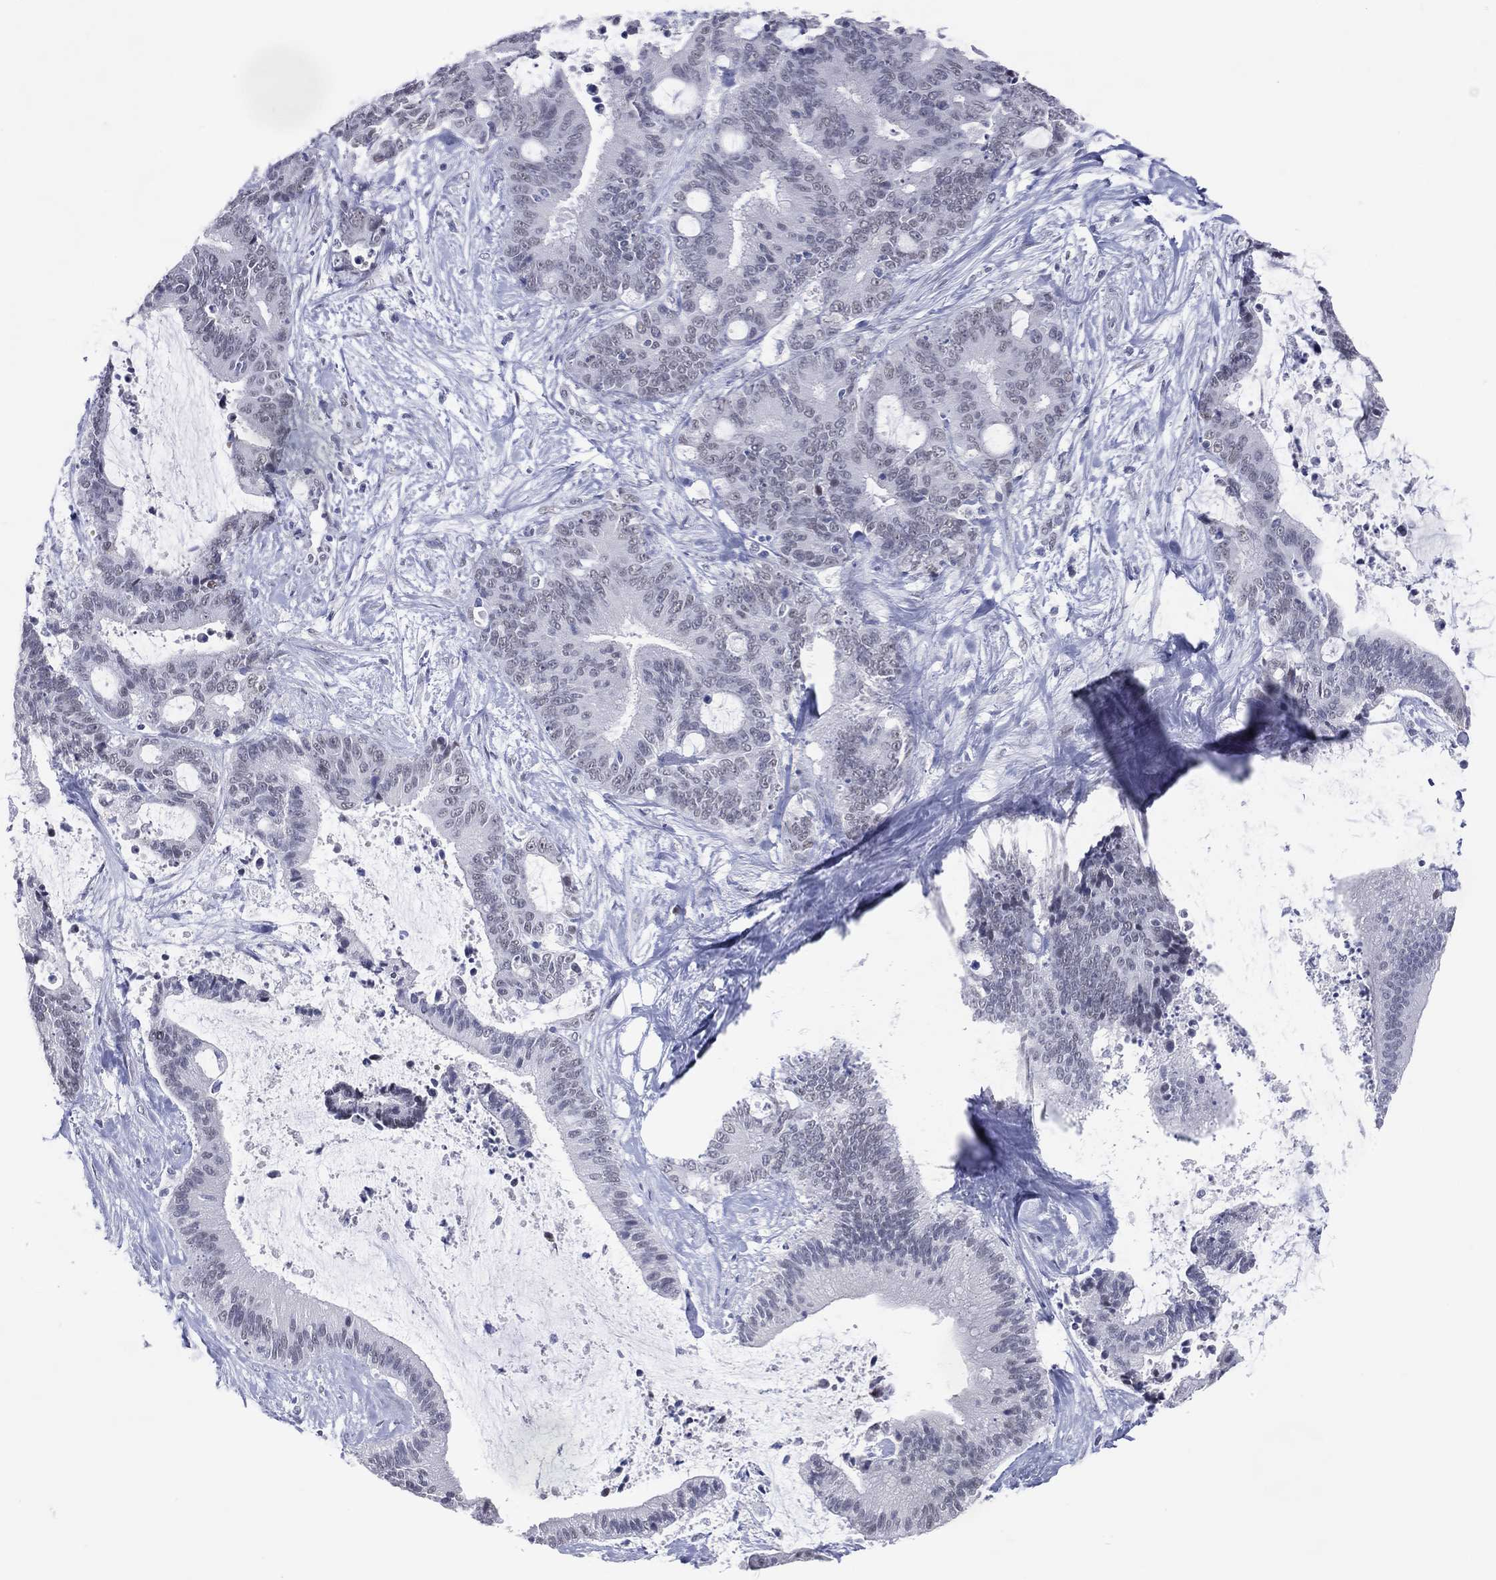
{"staining": {"intensity": "negative", "quantity": "none", "location": "none"}, "tissue": "liver cancer", "cell_type": "Tumor cells", "image_type": "cancer", "snomed": [{"axis": "morphology", "description": "Cholangiocarcinoma"}, {"axis": "topography", "description": "Liver"}], "caption": "Liver cancer stained for a protein using immunohistochemistry (IHC) exhibits no staining tumor cells.", "gene": "CFAP58", "patient": {"sex": "female", "age": 73}}